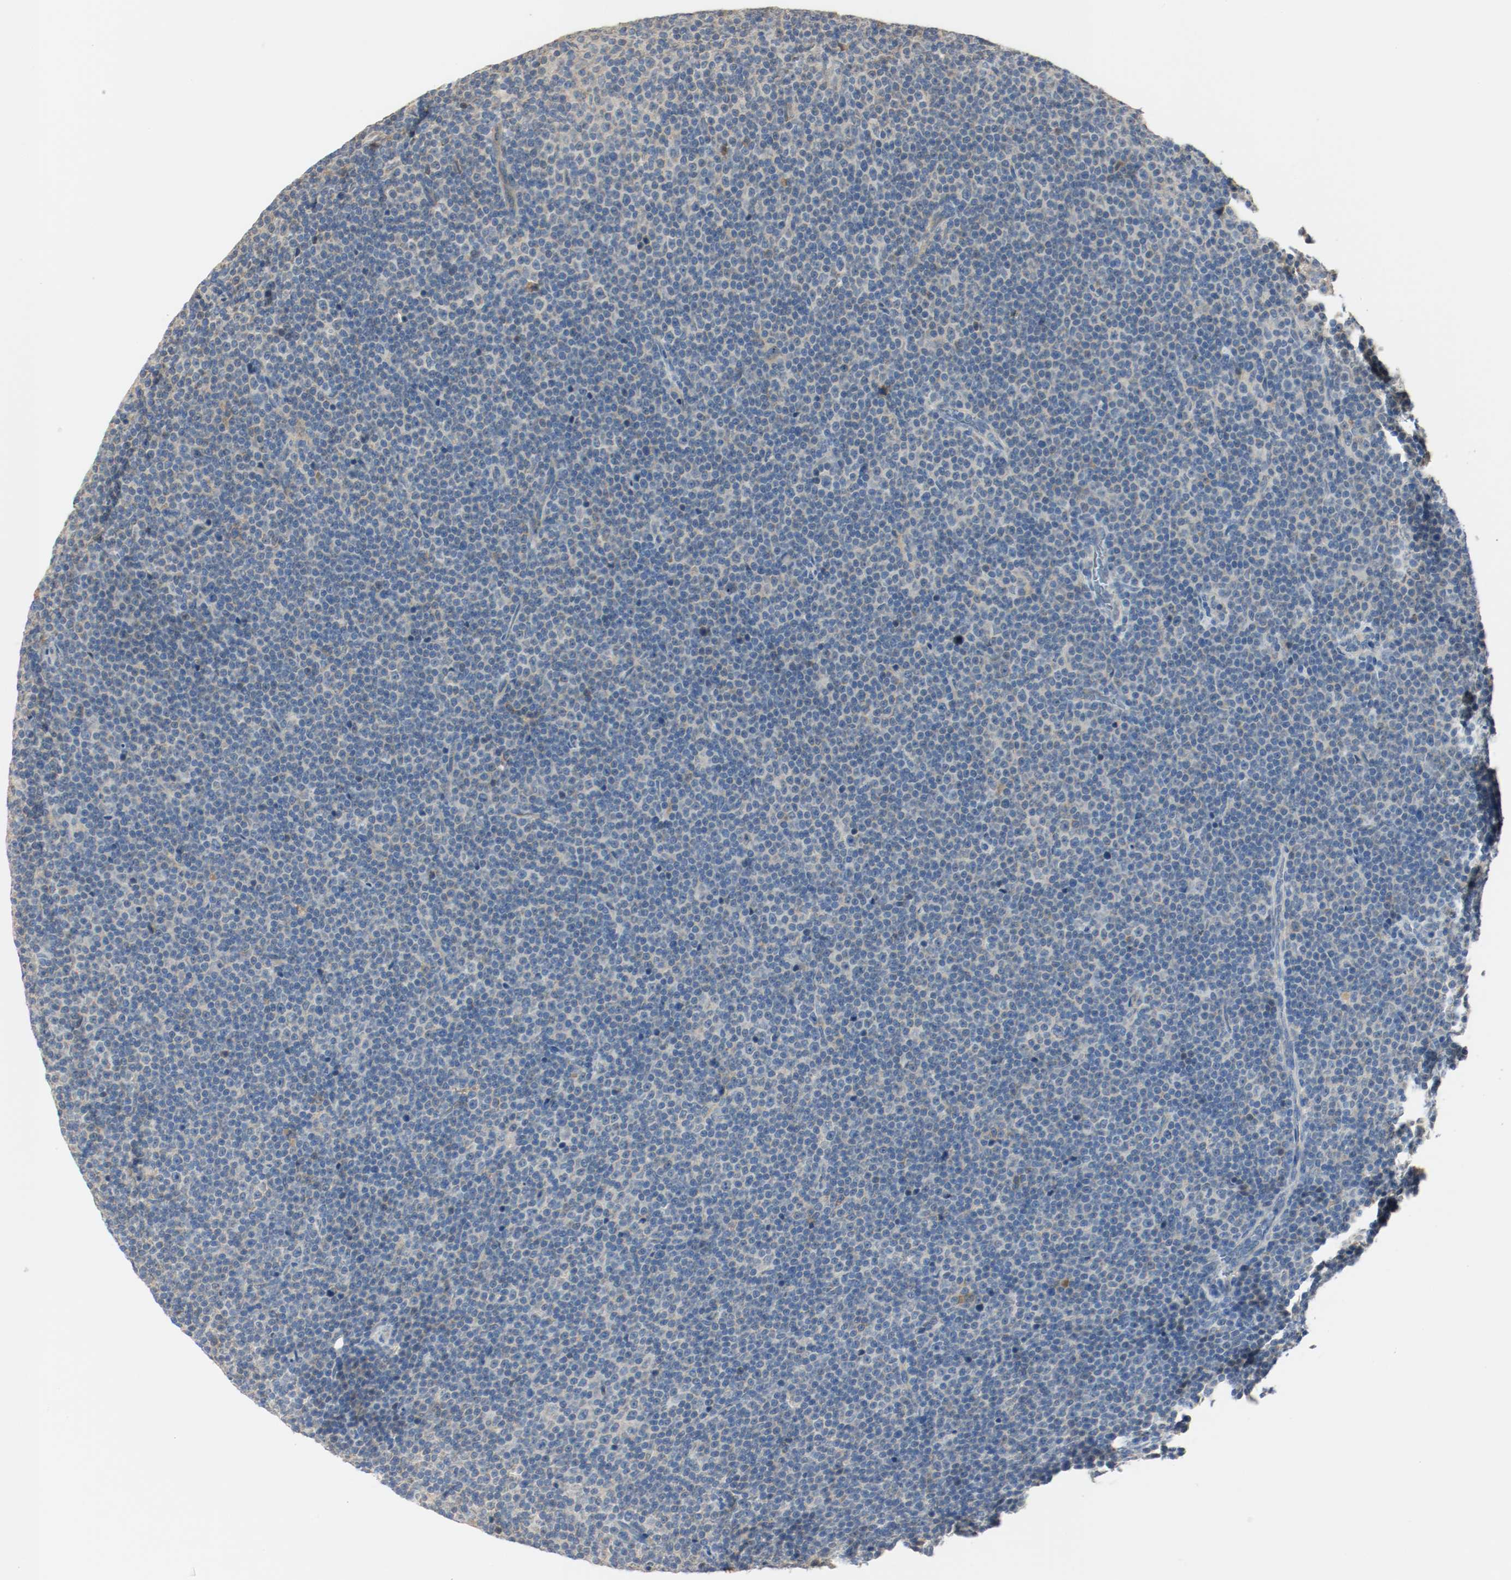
{"staining": {"intensity": "negative", "quantity": "none", "location": "none"}, "tissue": "lymphoma", "cell_type": "Tumor cells", "image_type": "cancer", "snomed": [{"axis": "morphology", "description": "Malignant lymphoma, non-Hodgkin's type, Low grade"}, {"axis": "topography", "description": "Lymph node"}], "caption": "Human lymphoma stained for a protein using immunohistochemistry exhibits no expression in tumor cells.", "gene": "MELTF", "patient": {"sex": "female", "age": 67}}